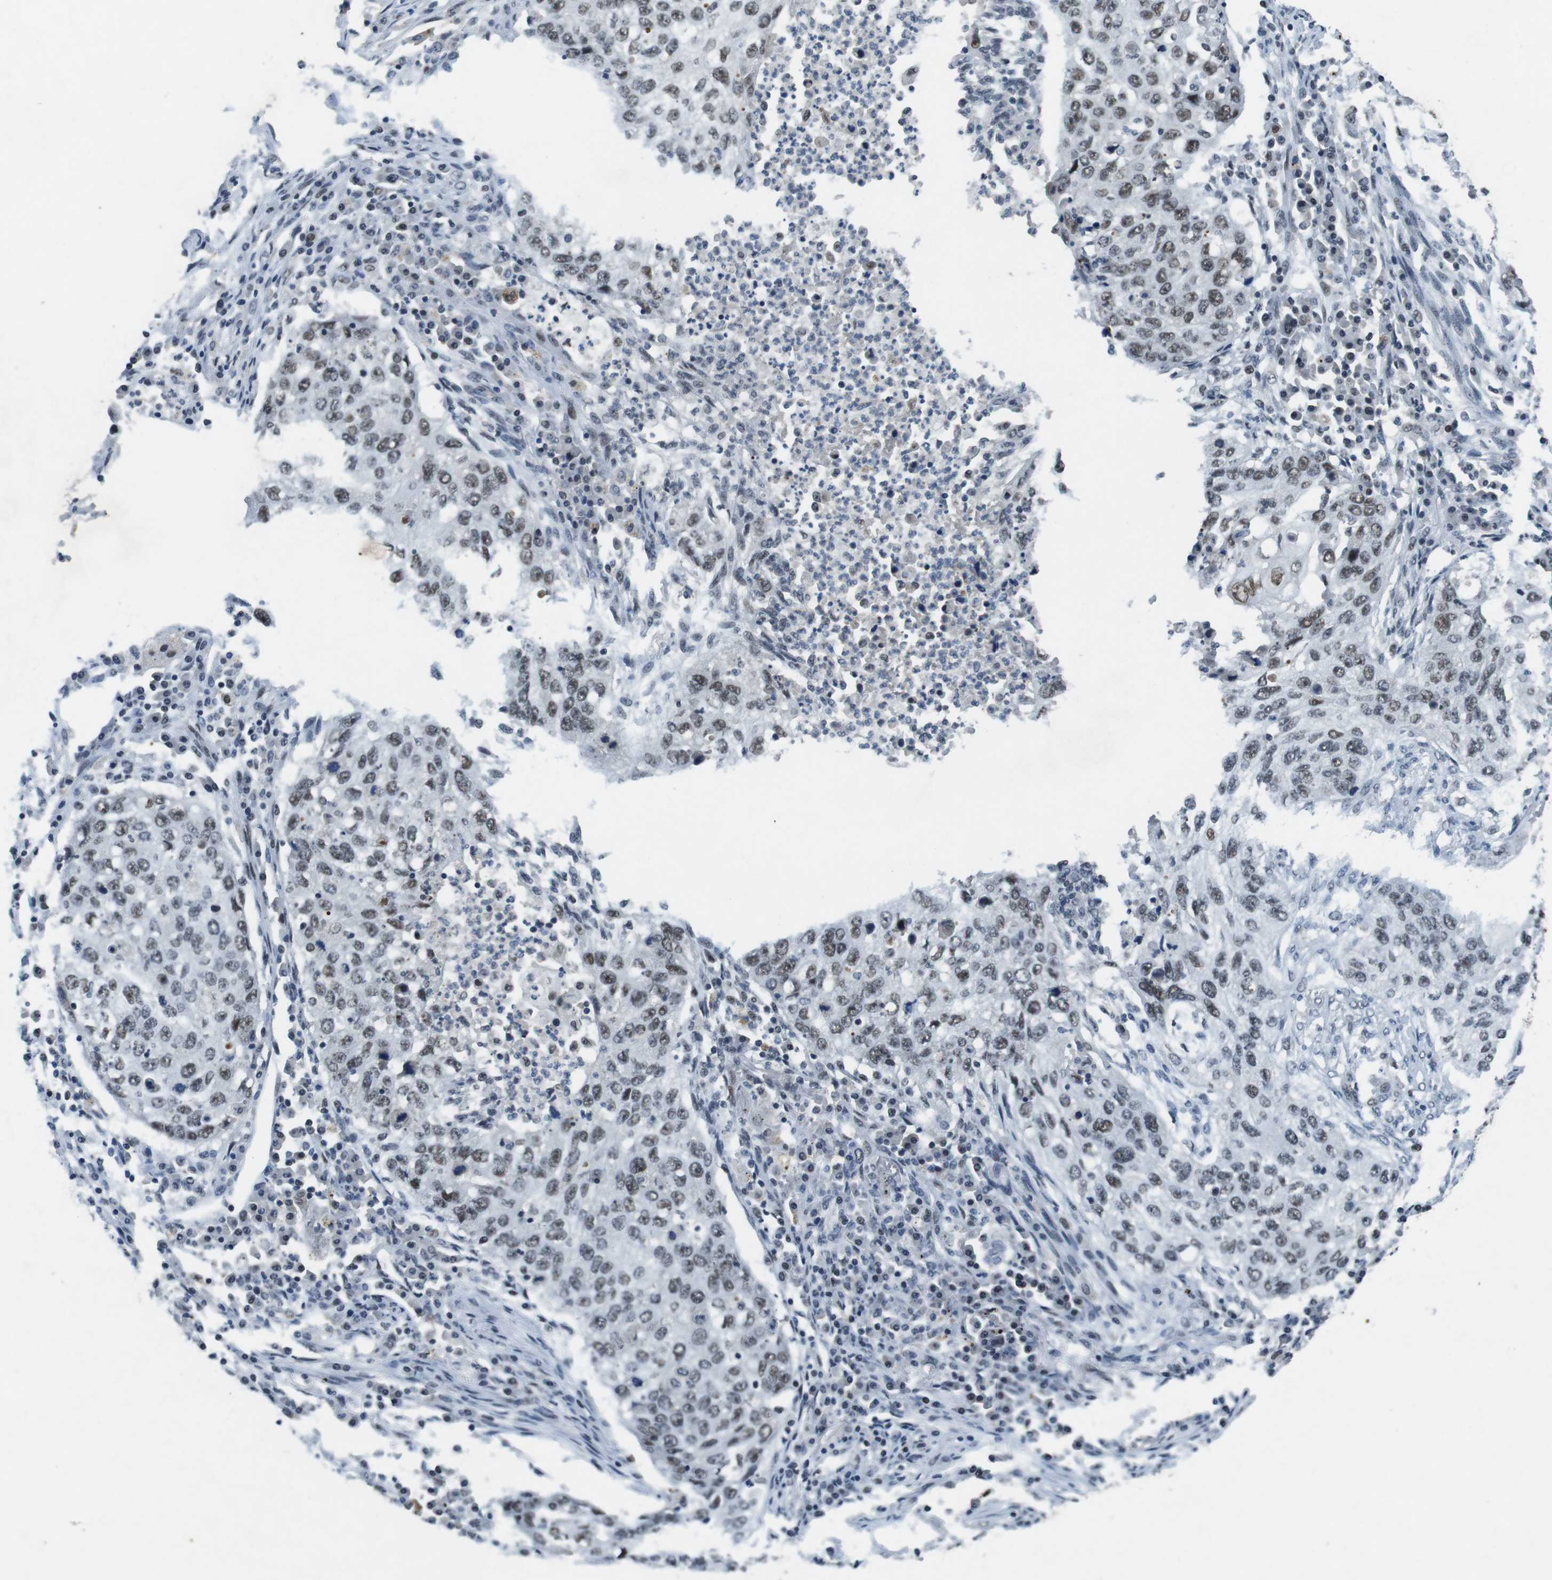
{"staining": {"intensity": "weak", "quantity": ">75%", "location": "nuclear"}, "tissue": "lung cancer", "cell_type": "Tumor cells", "image_type": "cancer", "snomed": [{"axis": "morphology", "description": "Squamous cell carcinoma, NOS"}, {"axis": "topography", "description": "Lung"}], "caption": "Immunohistochemical staining of lung cancer displays low levels of weak nuclear positivity in approximately >75% of tumor cells.", "gene": "USP7", "patient": {"sex": "female", "age": 63}}